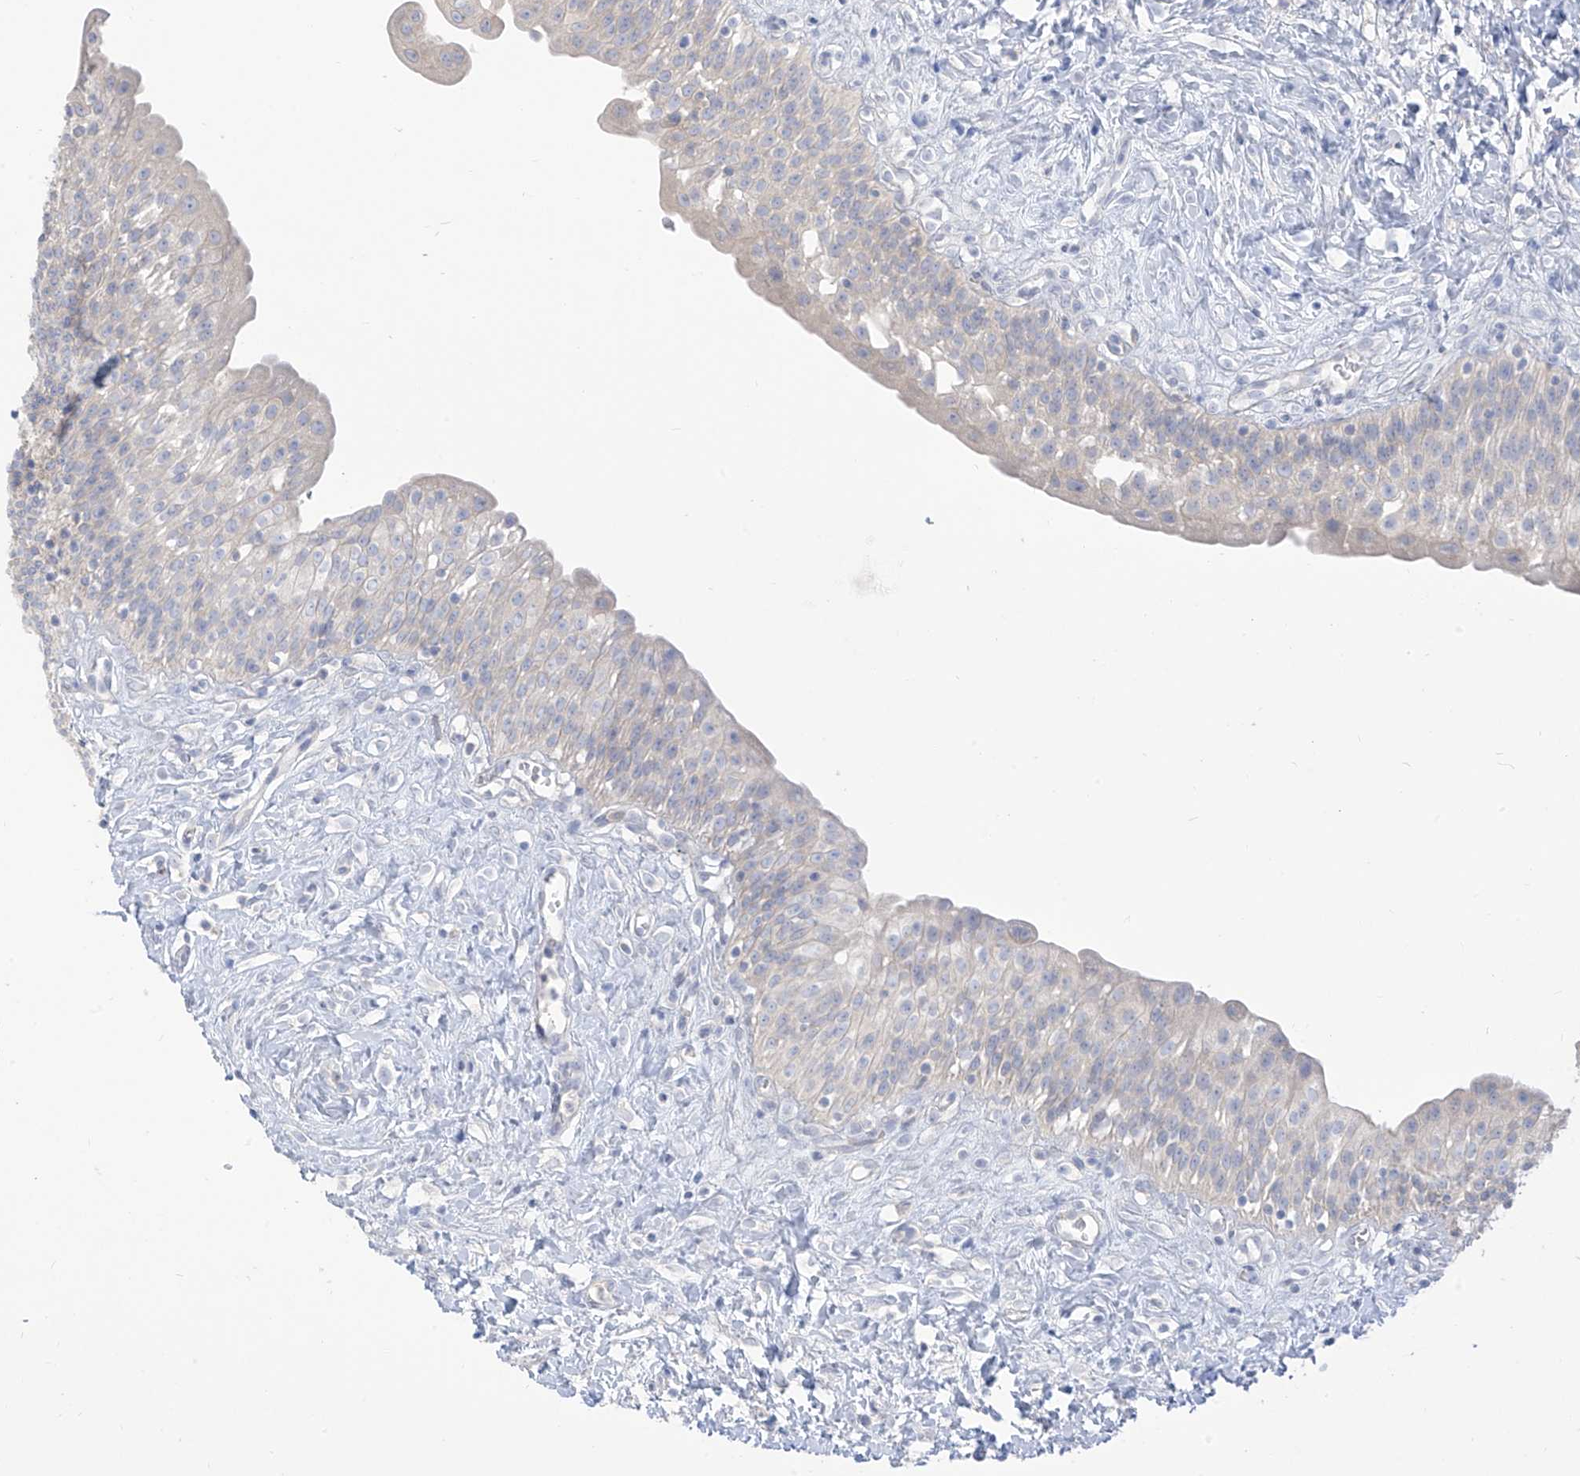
{"staining": {"intensity": "negative", "quantity": "none", "location": "none"}, "tissue": "urinary bladder", "cell_type": "Urothelial cells", "image_type": "normal", "snomed": [{"axis": "morphology", "description": "Normal tissue, NOS"}, {"axis": "topography", "description": "Urinary bladder"}], "caption": "This is a micrograph of IHC staining of normal urinary bladder, which shows no expression in urothelial cells. The staining was performed using DAB (3,3'-diaminobenzidine) to visualize the protein expression in brown, while the nuclei were stained in blue with hematoxylin (Magnification: 20x).", "gene": "ARHGEF40", "patient": {"sex": "male", "age": 51}}